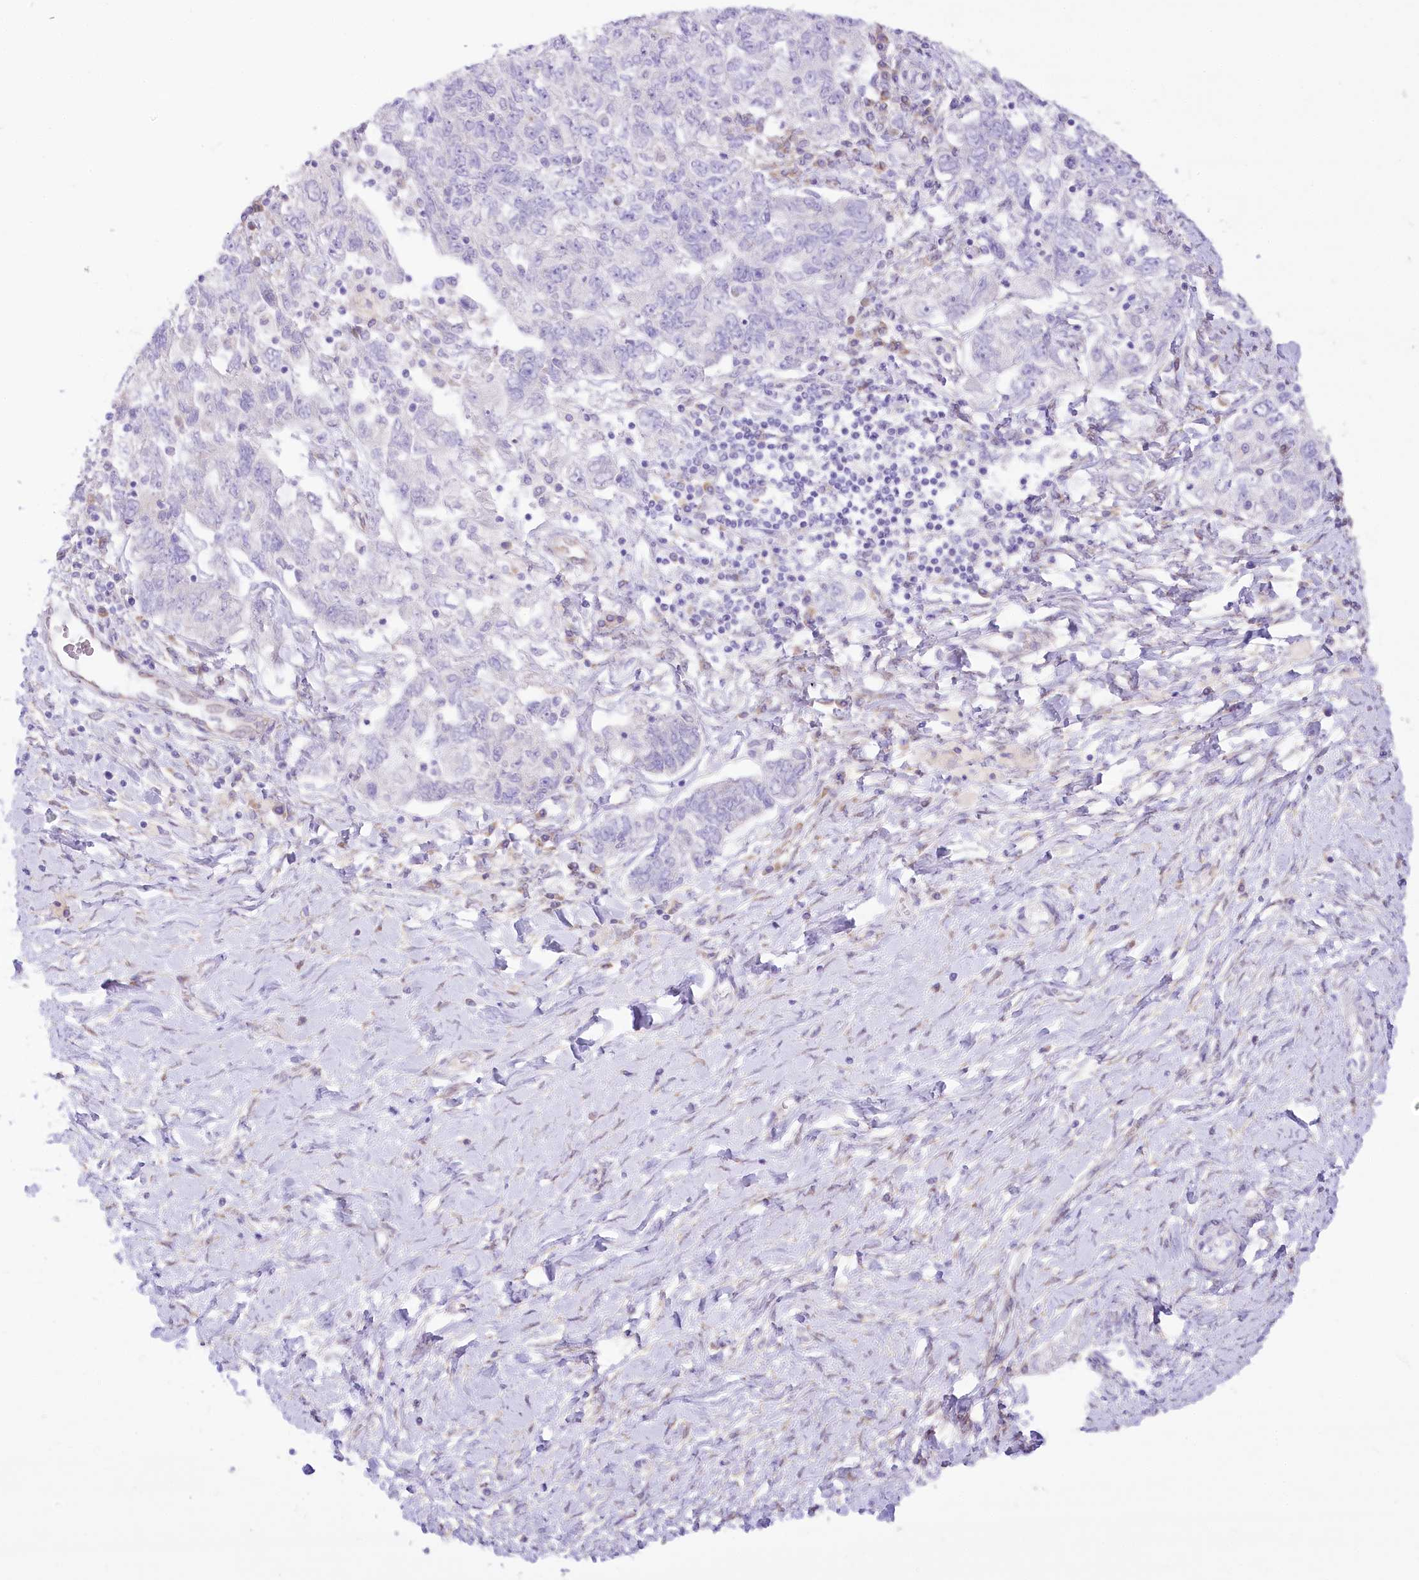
{"staining": {"intensity": "negative", "quantity": "none", "location": "none"}, "tissue": "ovarian cancer", "cell_type": "Tumor cells", "image_type": "cancer", "snomed": [{"axis": "morphology", "description": "Carcinoma, NOS"}, {"axis": "morphology", "description": "Cystadenocarcinoma, serous, NOS"}, {"axis": "topography", "description": "Ovary"}], "caption": "Human carcinoma (ovarian) stained for a protein using immunohistochemistry (IHC) reveals no expression in tumor cells.", "gene": "STT3B", "patient": {"sex": "female", "age": 69}}